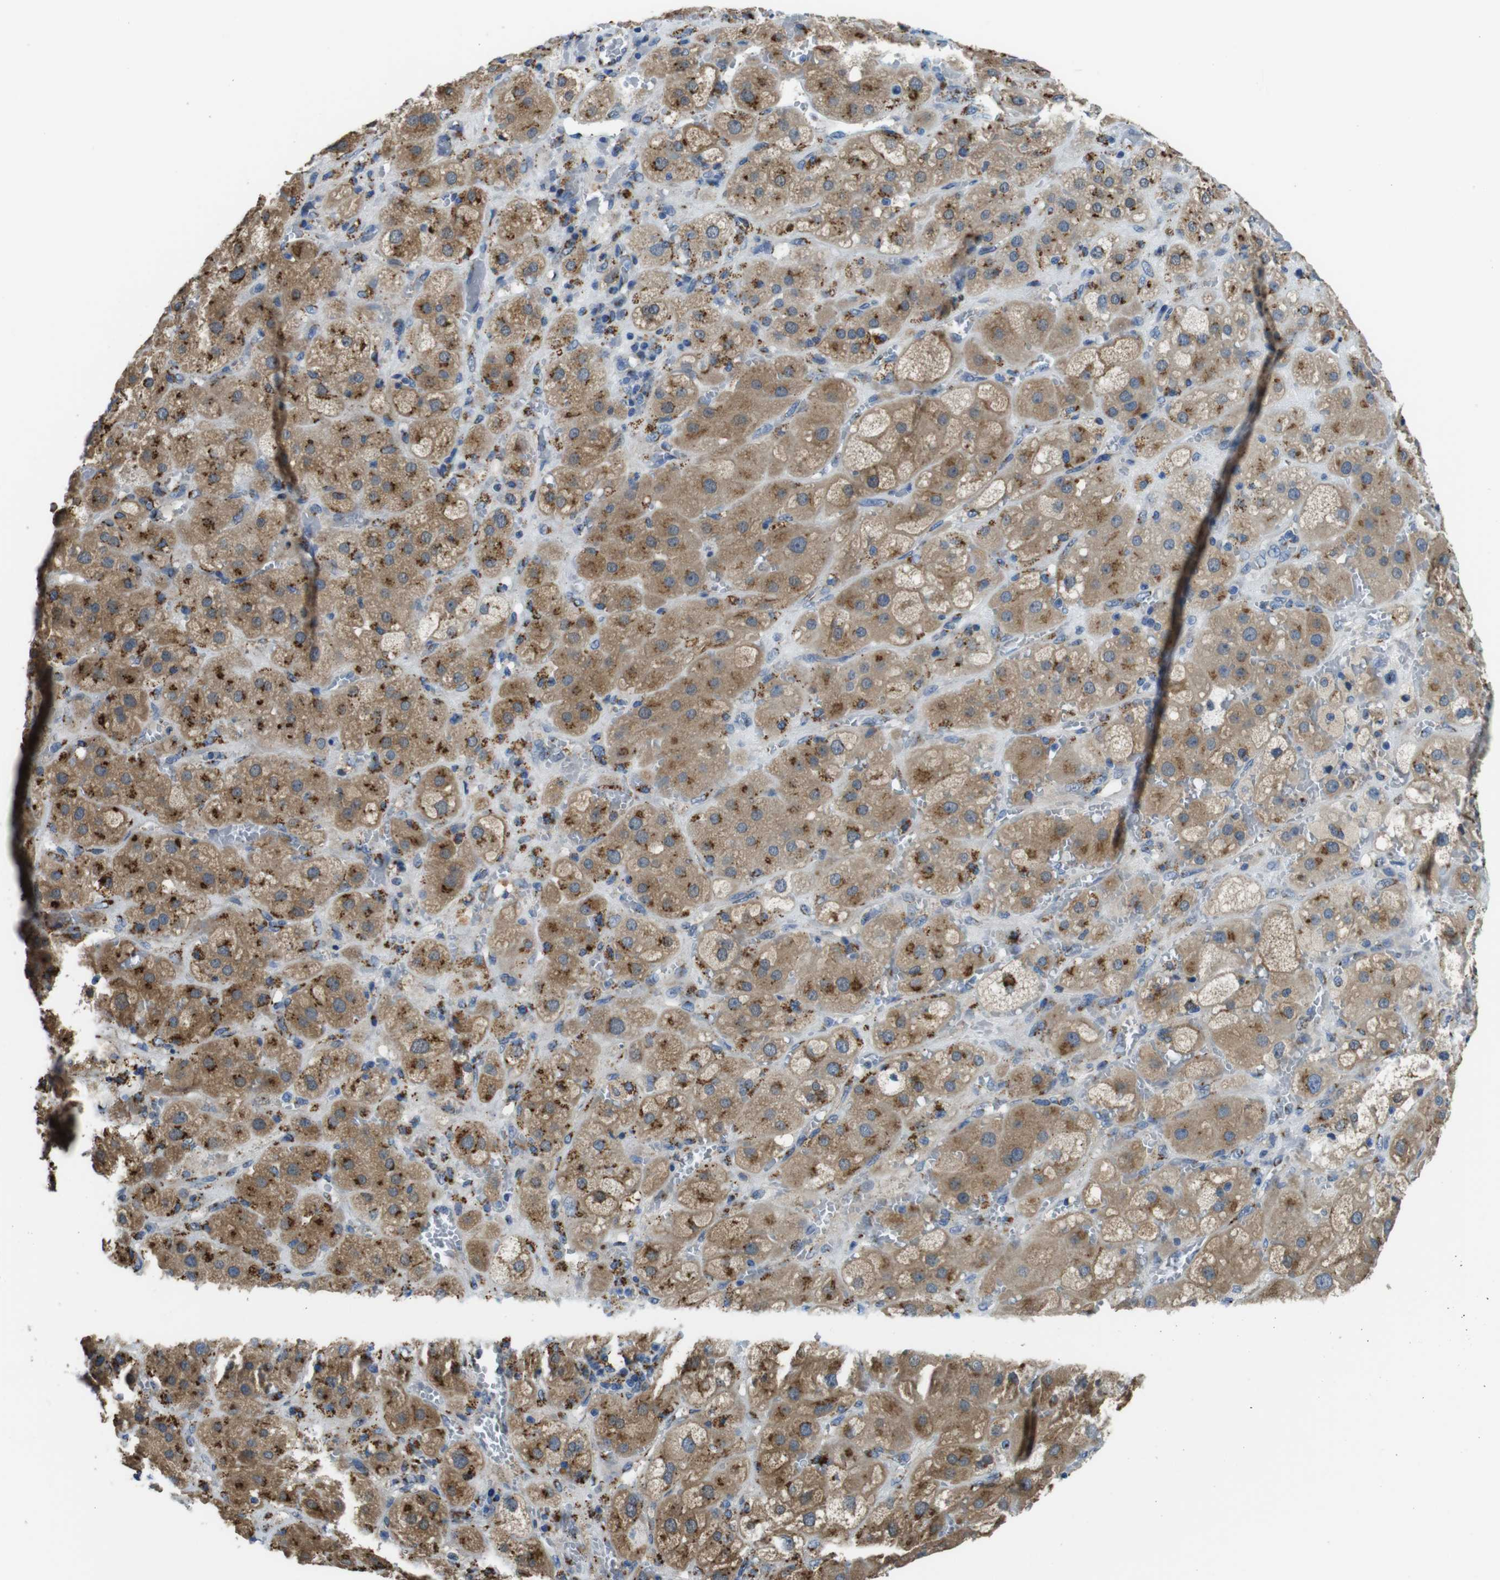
{"staining": {"intensity": "moderate", "quantity": ">75%", "location": "cytoplasmic/membranous"}, "tissue": "adrenal gland", "cell_type": "Glandular cells", "image_type": "normal", "snomed": [{"axis": "morphology", "description": "Normal tissue, NOS"}, {"axis": "topography", "description": "Adrenal gland"}], "caption": "Human adrenal gland stained with a brown dye displays moderate cytoplasmic/membranous positive staining in approximately >75% of glandular cells.", "gene": "RAB6A", "patient": {"sex": "female", "age": 47}}